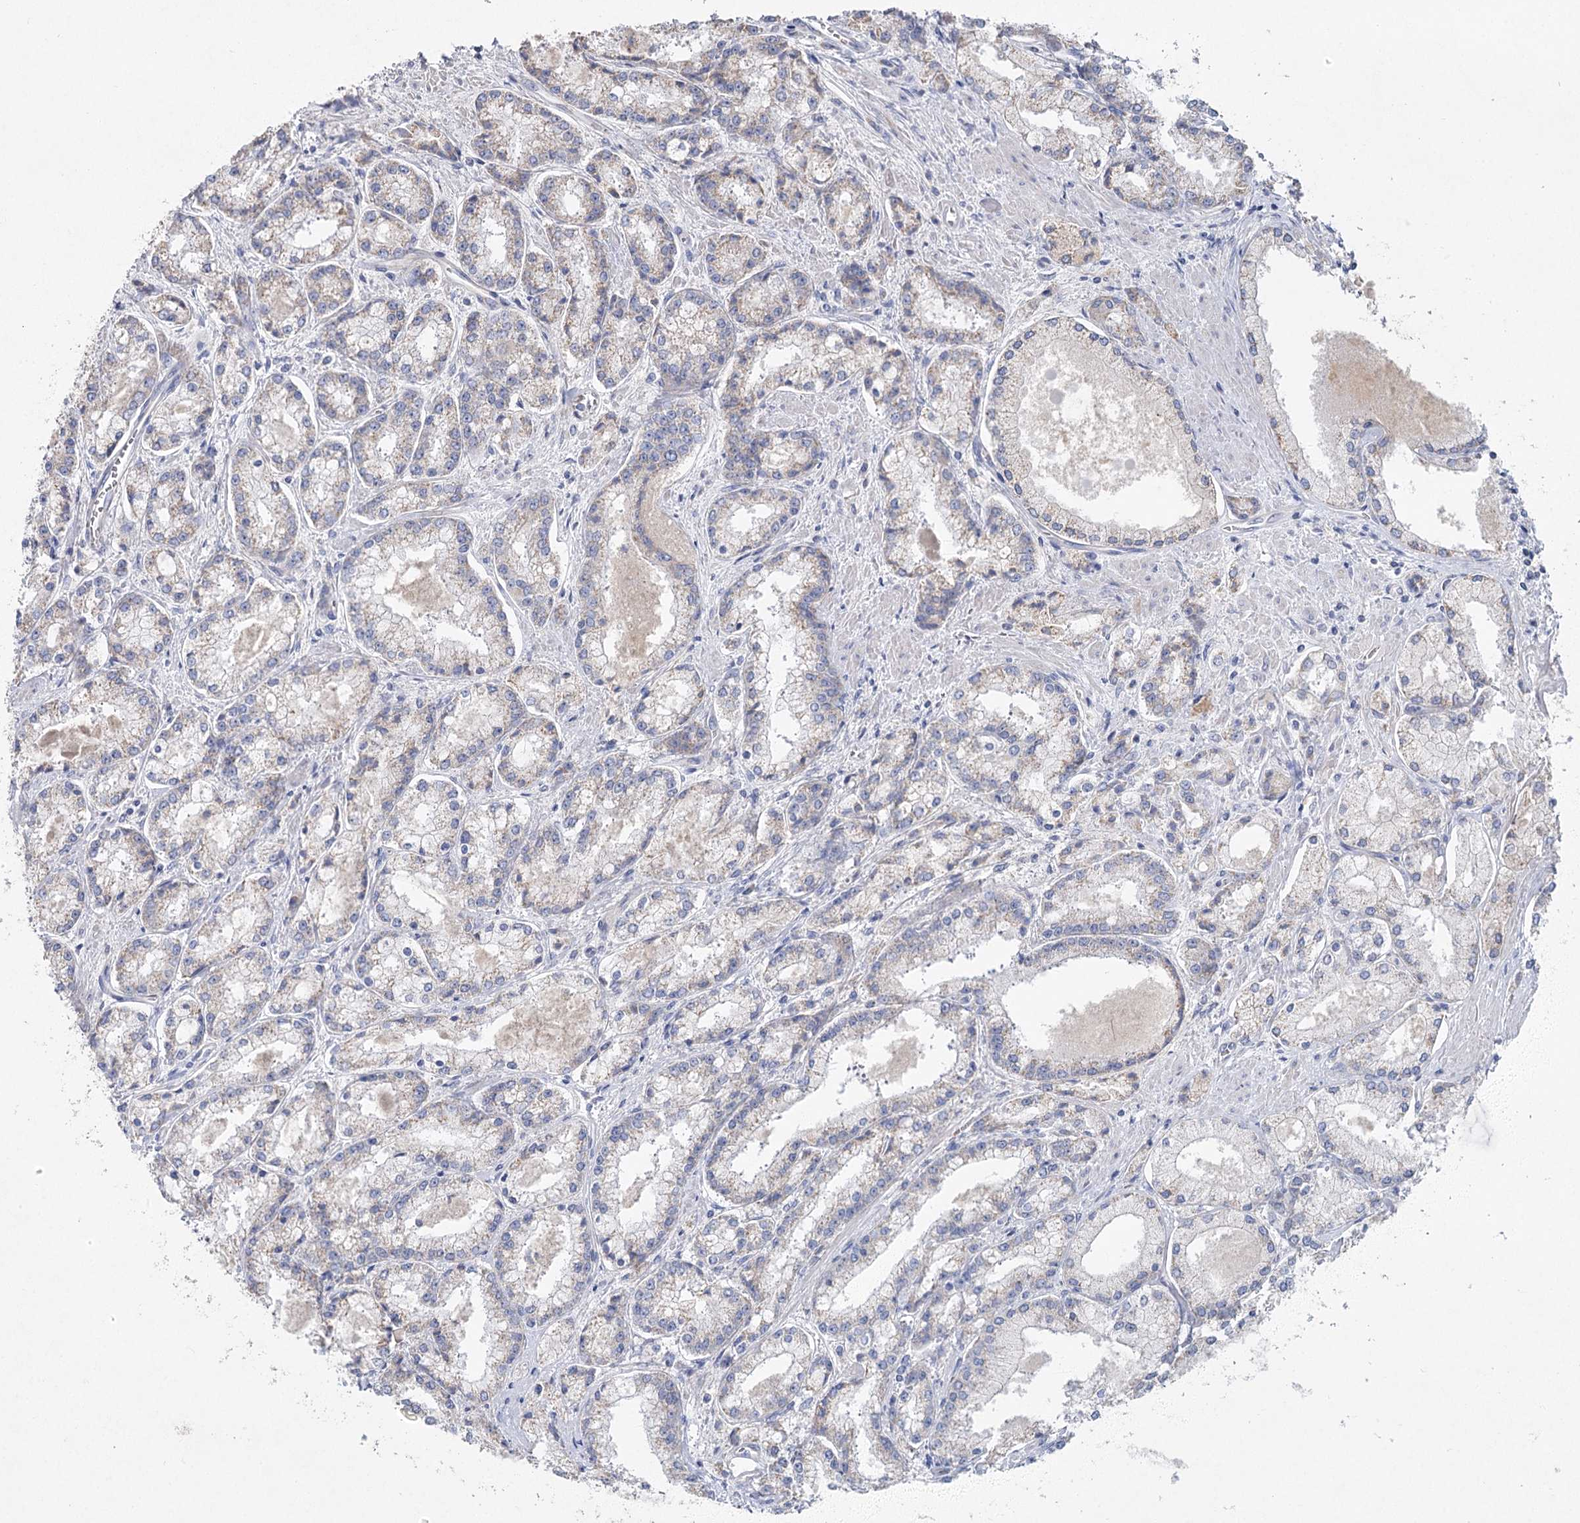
{"staining": {"intensity": "weak", "quantity": "<25%", "location": "cytoplasmic/membranous"}, "tissue": "prostate cancer", "cell_type": "Tumor cells", "image_type": "cancer", "snomed": [{"axis": "morphology", "description": "Adenocarcinoma, Low grade"}, {"axis": "topography", "description": "Prostate"}], "caption": "The histopathology image reveals no significant positivity in tumor cells of prostate adenocarcinoma (low-grade).", "gene": "TMEM187", "patient": {"sex": "male", "age": 74}}